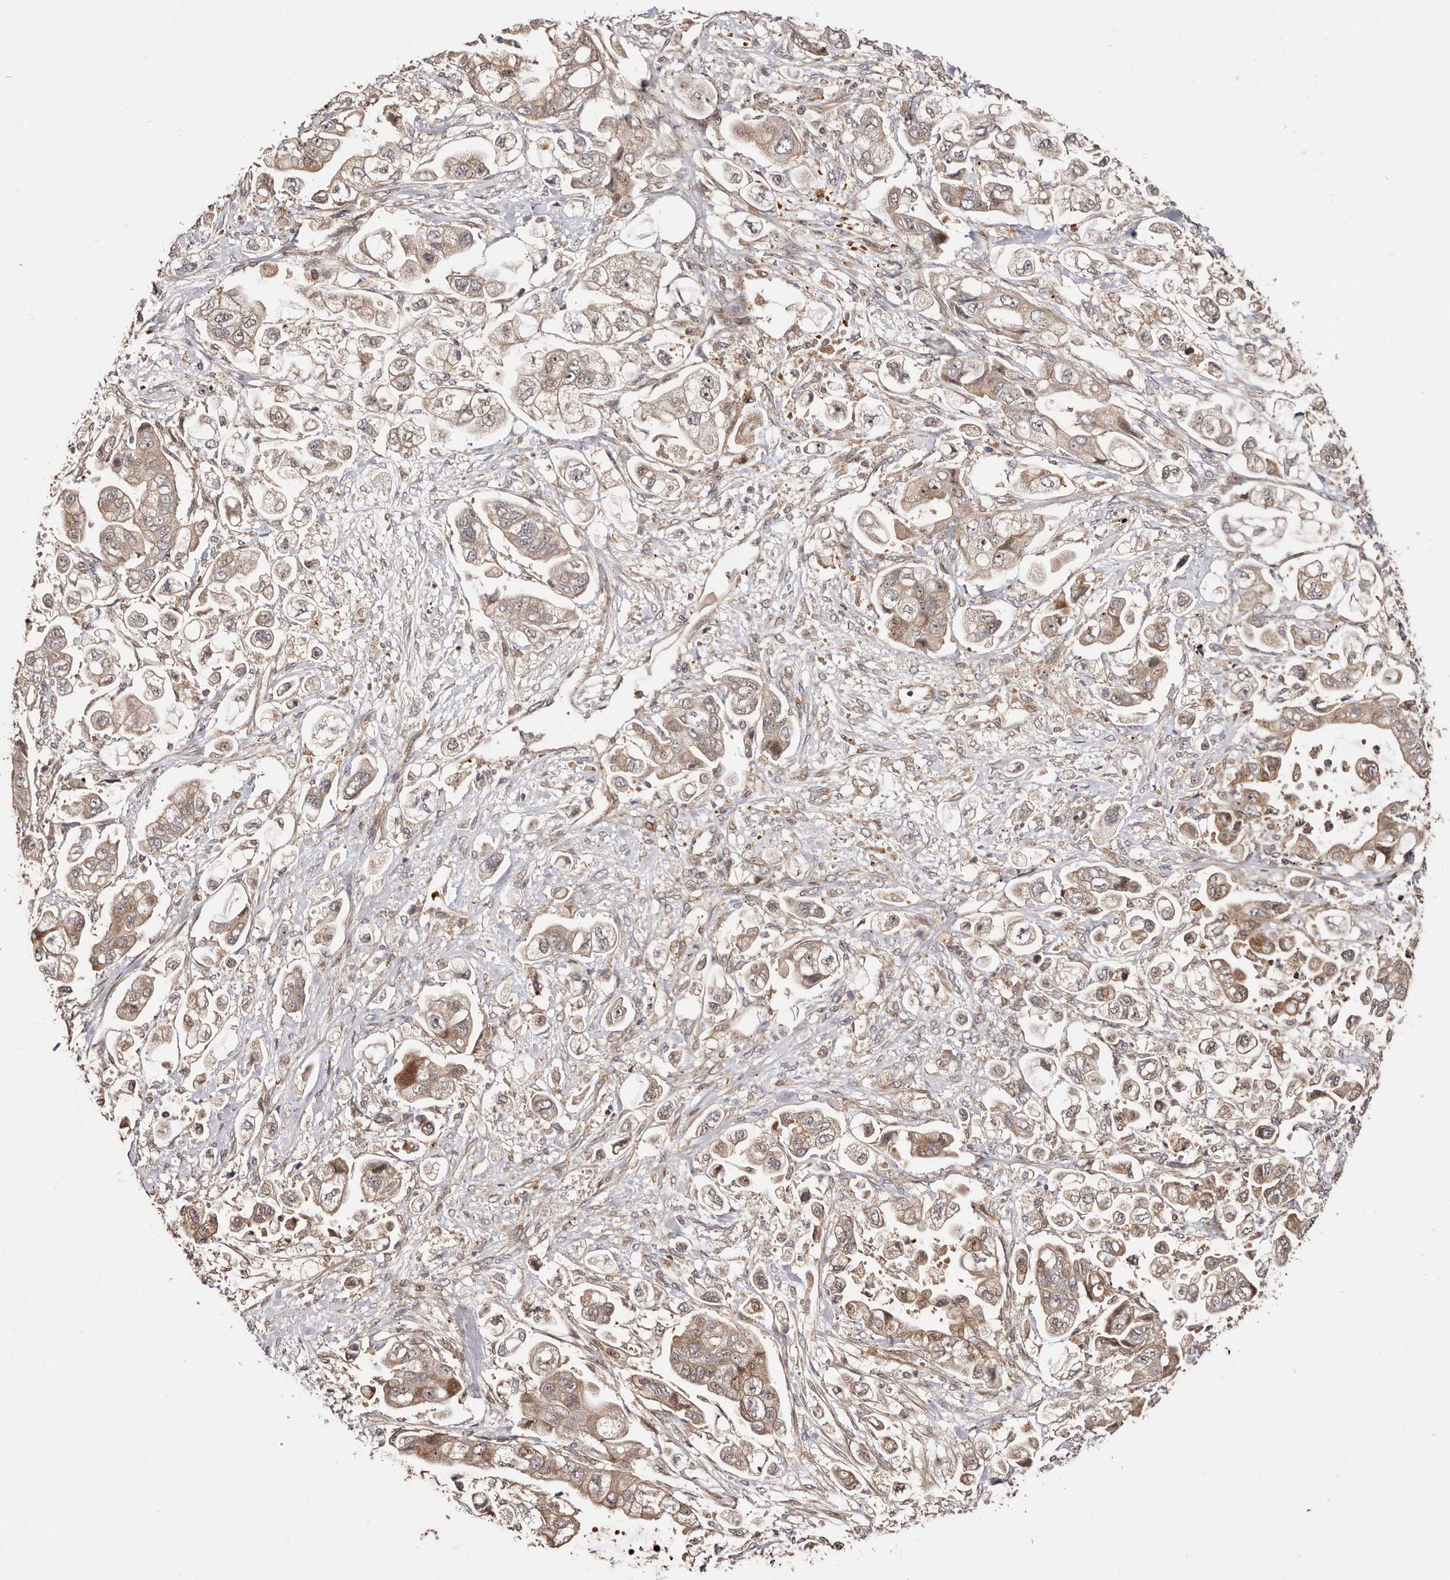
{"staining": {"intensity": "moderate", "quantity": "25%-75%", "location": "cytoplasmic/membranous"}, "tissue": "stomach cancer", "cell_type": "Tumor cells", "image_type": "cancer", "snomed": [{"axis": "morphology", "description": "Adenocarcinoma, NOS"}, {"axis": "topography", "description": "Stomach"}], "caption": "The immunohistochemical stain highlights moderate cytoplasmic/membranous positivity in tumor cells of stomach adenocarcinoma tissue.", "gene": "PTPN22", "patient": {"sex": "male", "age": 62}}